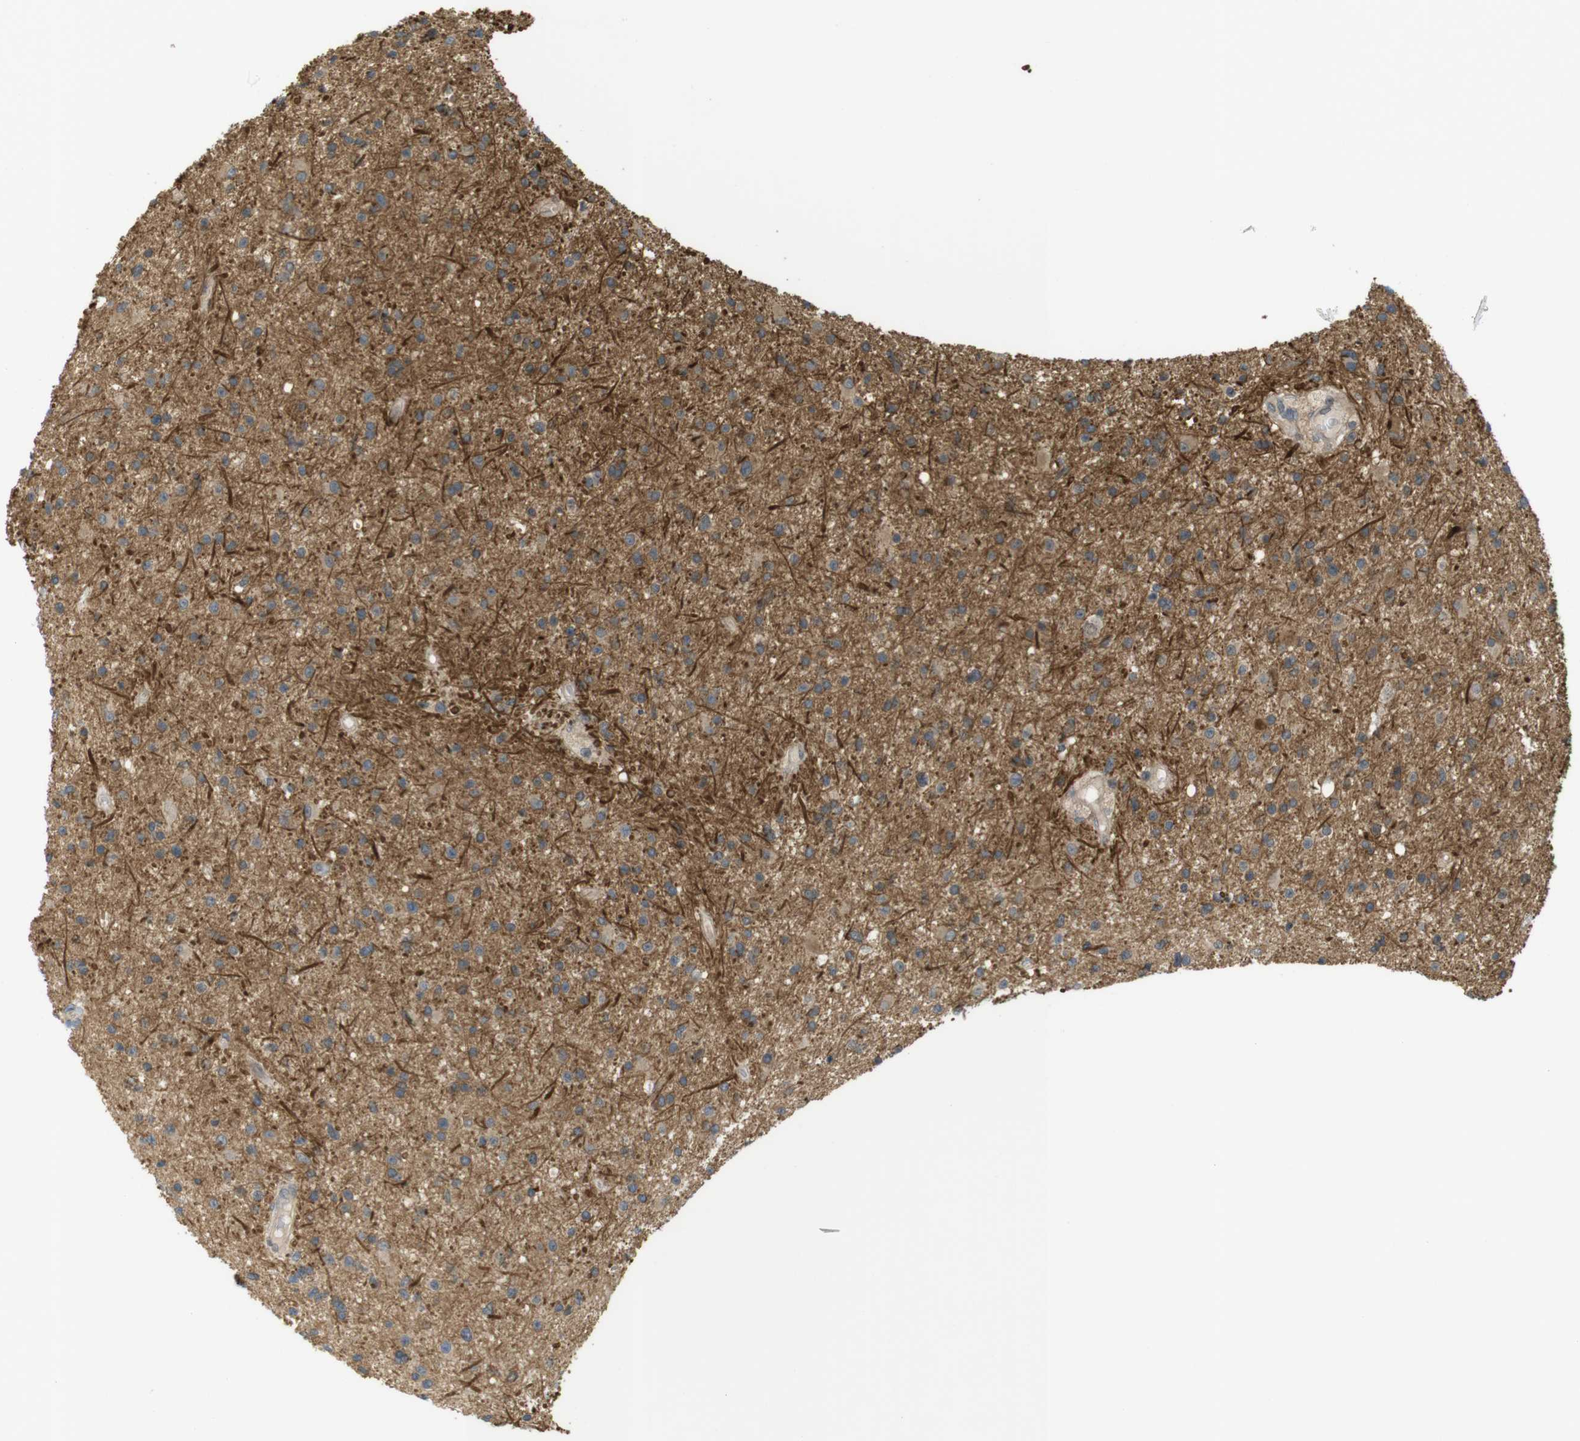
{"staining": {"intensity": "negative", "quantity": "none", "location": "none"}, "tissue": "glioma", "cell_type": "Tumor cells", "image_type": "cancer", "snomed": [{"axis": "morphology", "description": "Glioma, malignant, High grade"}, {"axis": "topography", "description": "Brain"}], "caption": "DAB (3,3'-diaminobenzidine) immunohistochemical staining of human malignant glioma (high-grade) displays no significant staining in tumor cells.", "gene": "RNF130", "patient": {"sex": "male", "age": 33}}